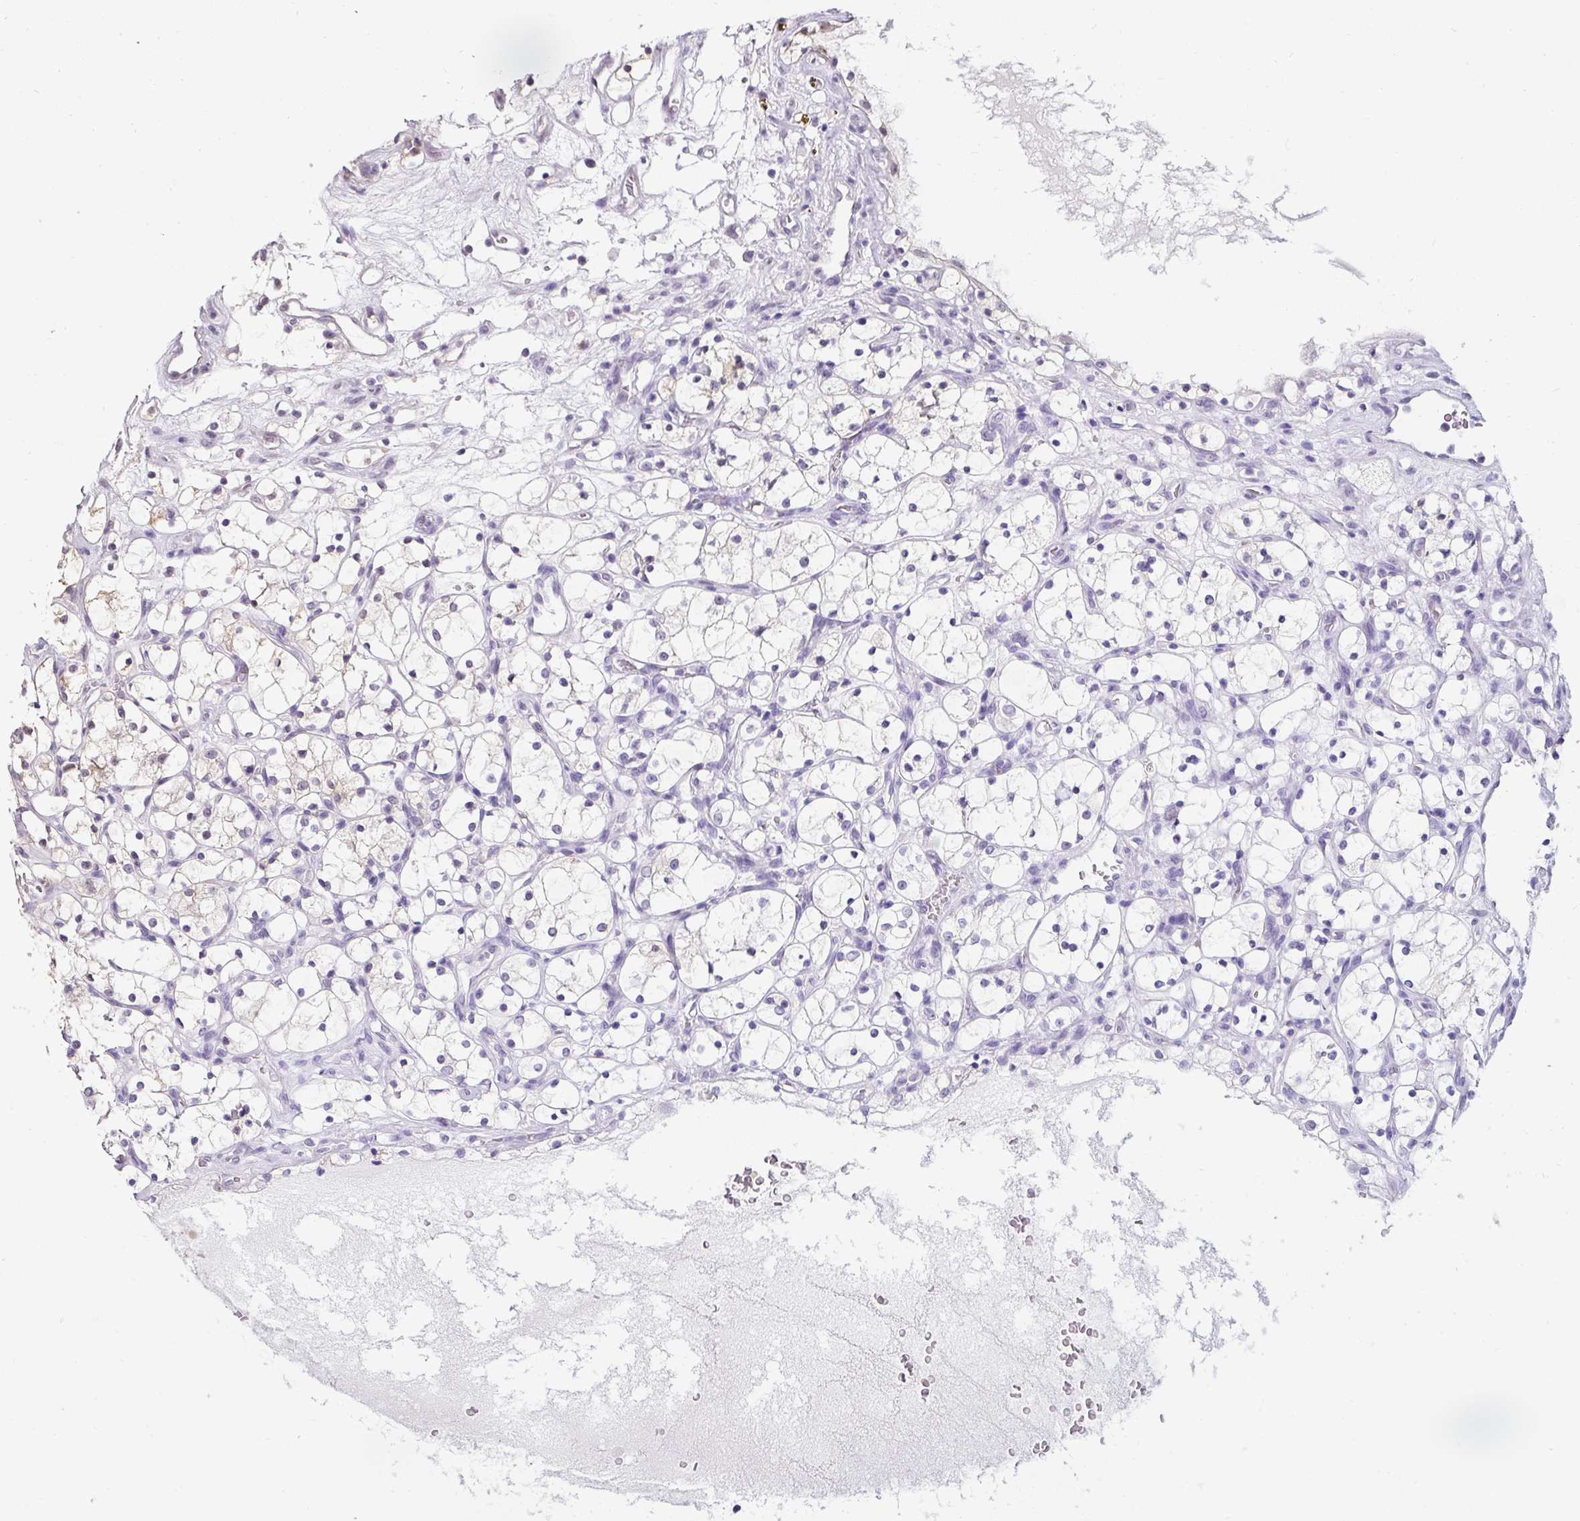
{"staining": {"intensity": "moderate", "quantity": "<25%", "location": "cytoplasmic/membranous"}, "tissue": "renal cancer", "cell_type": "Tumor cells", "image_type": "cancer", "snomed": [{"axis": "morphology", "description": "Adenocarcinoma, NOS"}, {"axis": "topography", "description": "Kidney"}], "caption": "Immunohistochemistry (IHC) staining of renal adenocarcinoma, which reveals low levels of moderate cytoplasmic/membranous positivity in about <25% of tumor cells indicating moderate cytoplasmic/membranous protein positivity. The staining was performed using DAB (3,3'-diaminobenzidine) (brown) for protein detection and nuclei were counterstained in hematoxylin (blue).", "gene": "ST13", "patient": {"sex": "female", "age": 69}}